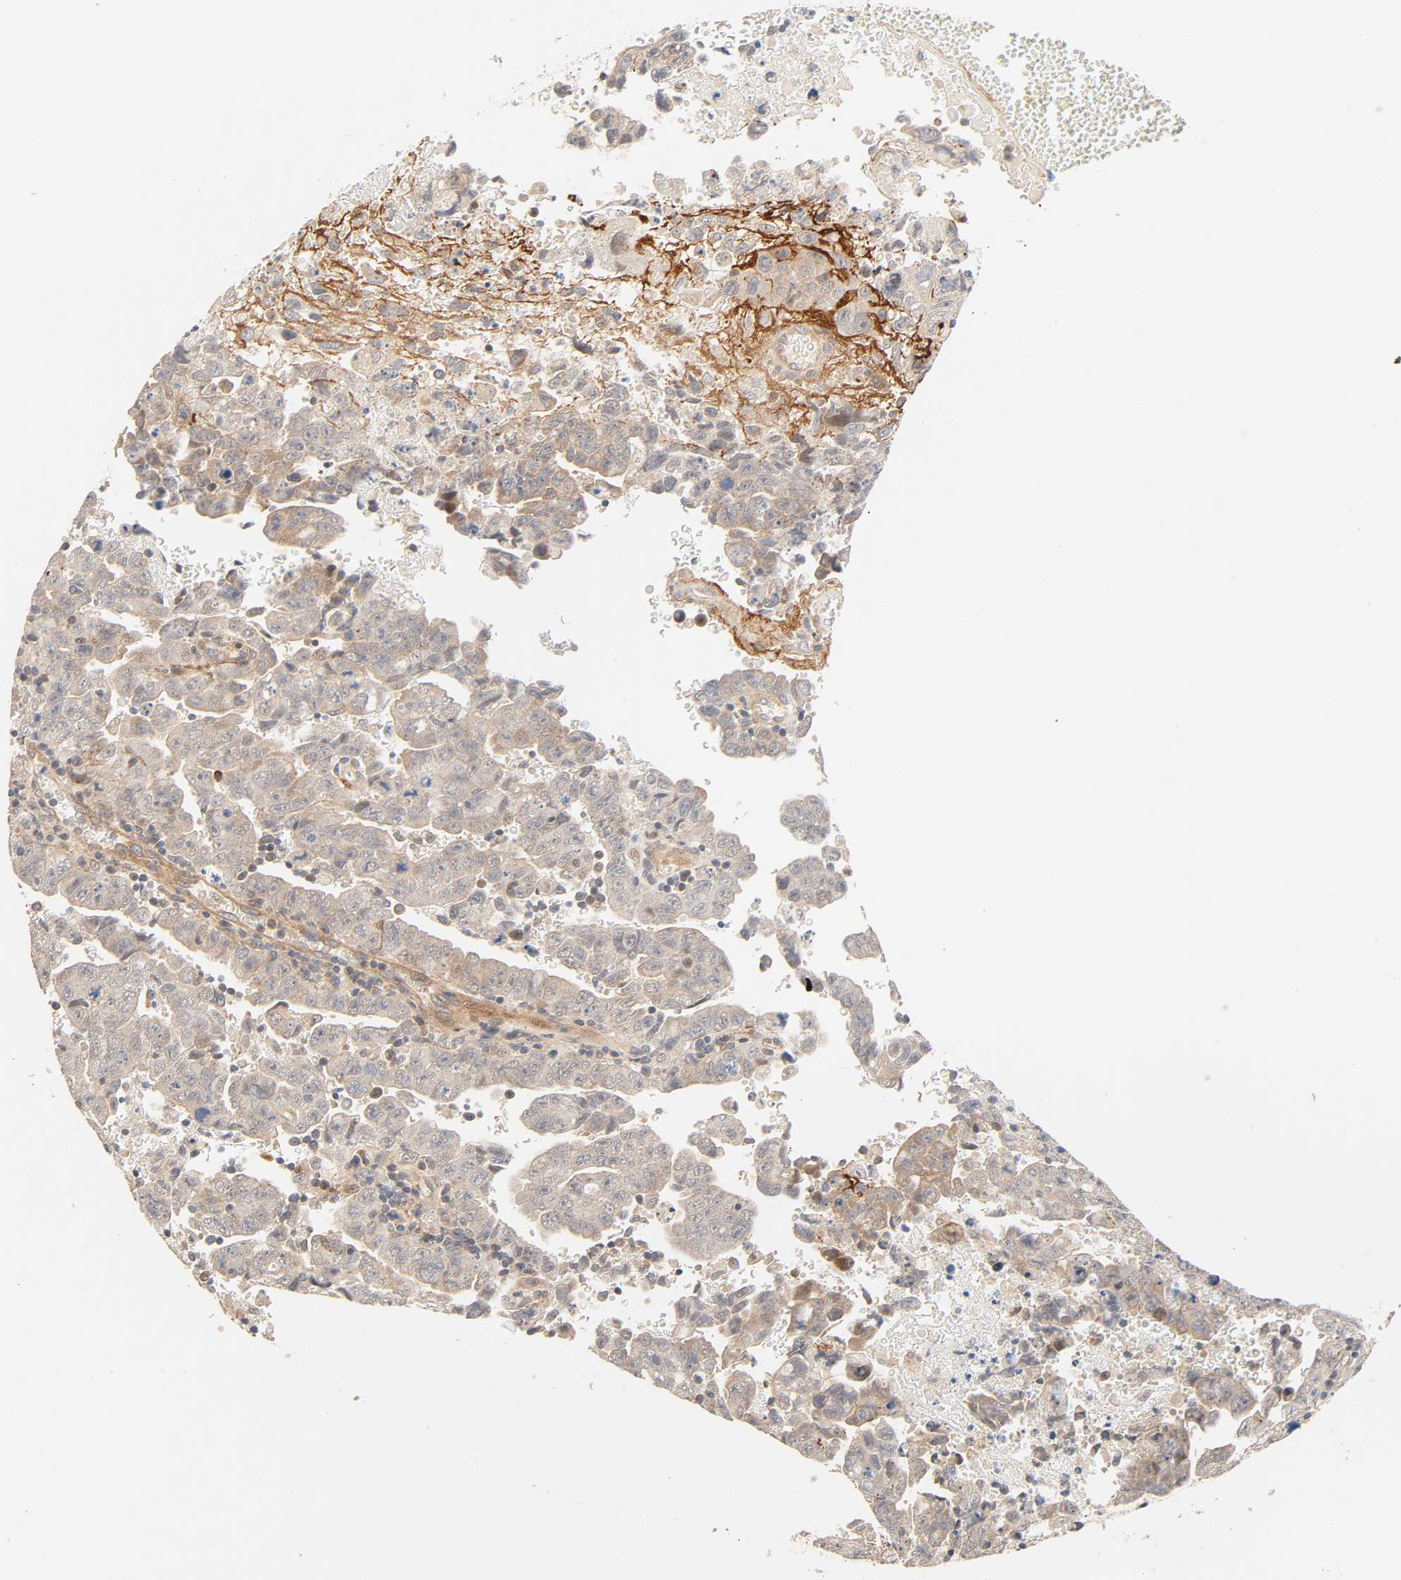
{"staining": {"intensity": "weak", "quantity": ">75%", "location": "cytoplasmic/membranous"}, "tissue": "testis cancer", "cell_type": "Tumor cells", "image_type": "cancer", "snomed": [{"axis": "morphology", "description": "Carcinoma, Embryonal, NOS"}, {"axis": "topography", "description": "Testis"}], "caption": "IHC image of testis cancer (embryonal carcinoma) stained for a protein (brown), which demonstrates low levels of weak cytoplasmic/membranous positivity in about >75% of tumor cells.", "gene": "CACNA1G", "patient": {"sex": "male", "age": 28}}